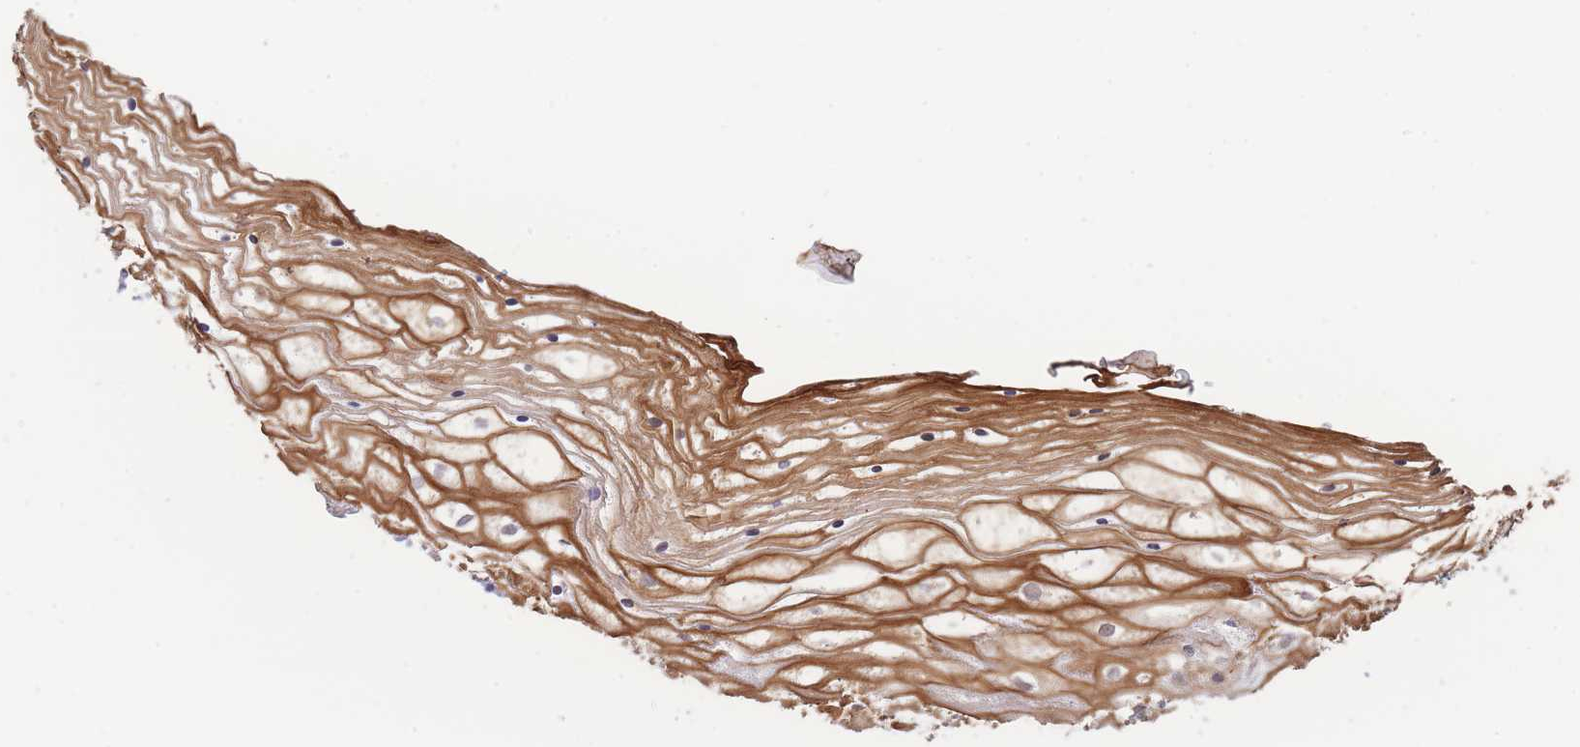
{"staining": {"intensity": "strong", "quantity": "25%-75%", "location": "cytoplasmic/membranous,nuclear"}, "tissue": "vagina", "cell_type": "Squamous epithelial cells", "image_type": "normal", "snomed": [{"axis": "morphology", "description": "Normal tissue, NOS"}, {"axis": "topography", "description": "Vagina"}], "caption": "Brown immunohistochemical staining in benign human vagina exhibits strong cytoplasmic/membranous,nuclear staining in about 25%-75% of squamous epithelial cells. (DAB (3,3'-diaminobenzidine) = brown stain, brightfield microscopy at high magnification).", "gene": "BOD1L1", "patient": {"sex": "female", "age": 59}}